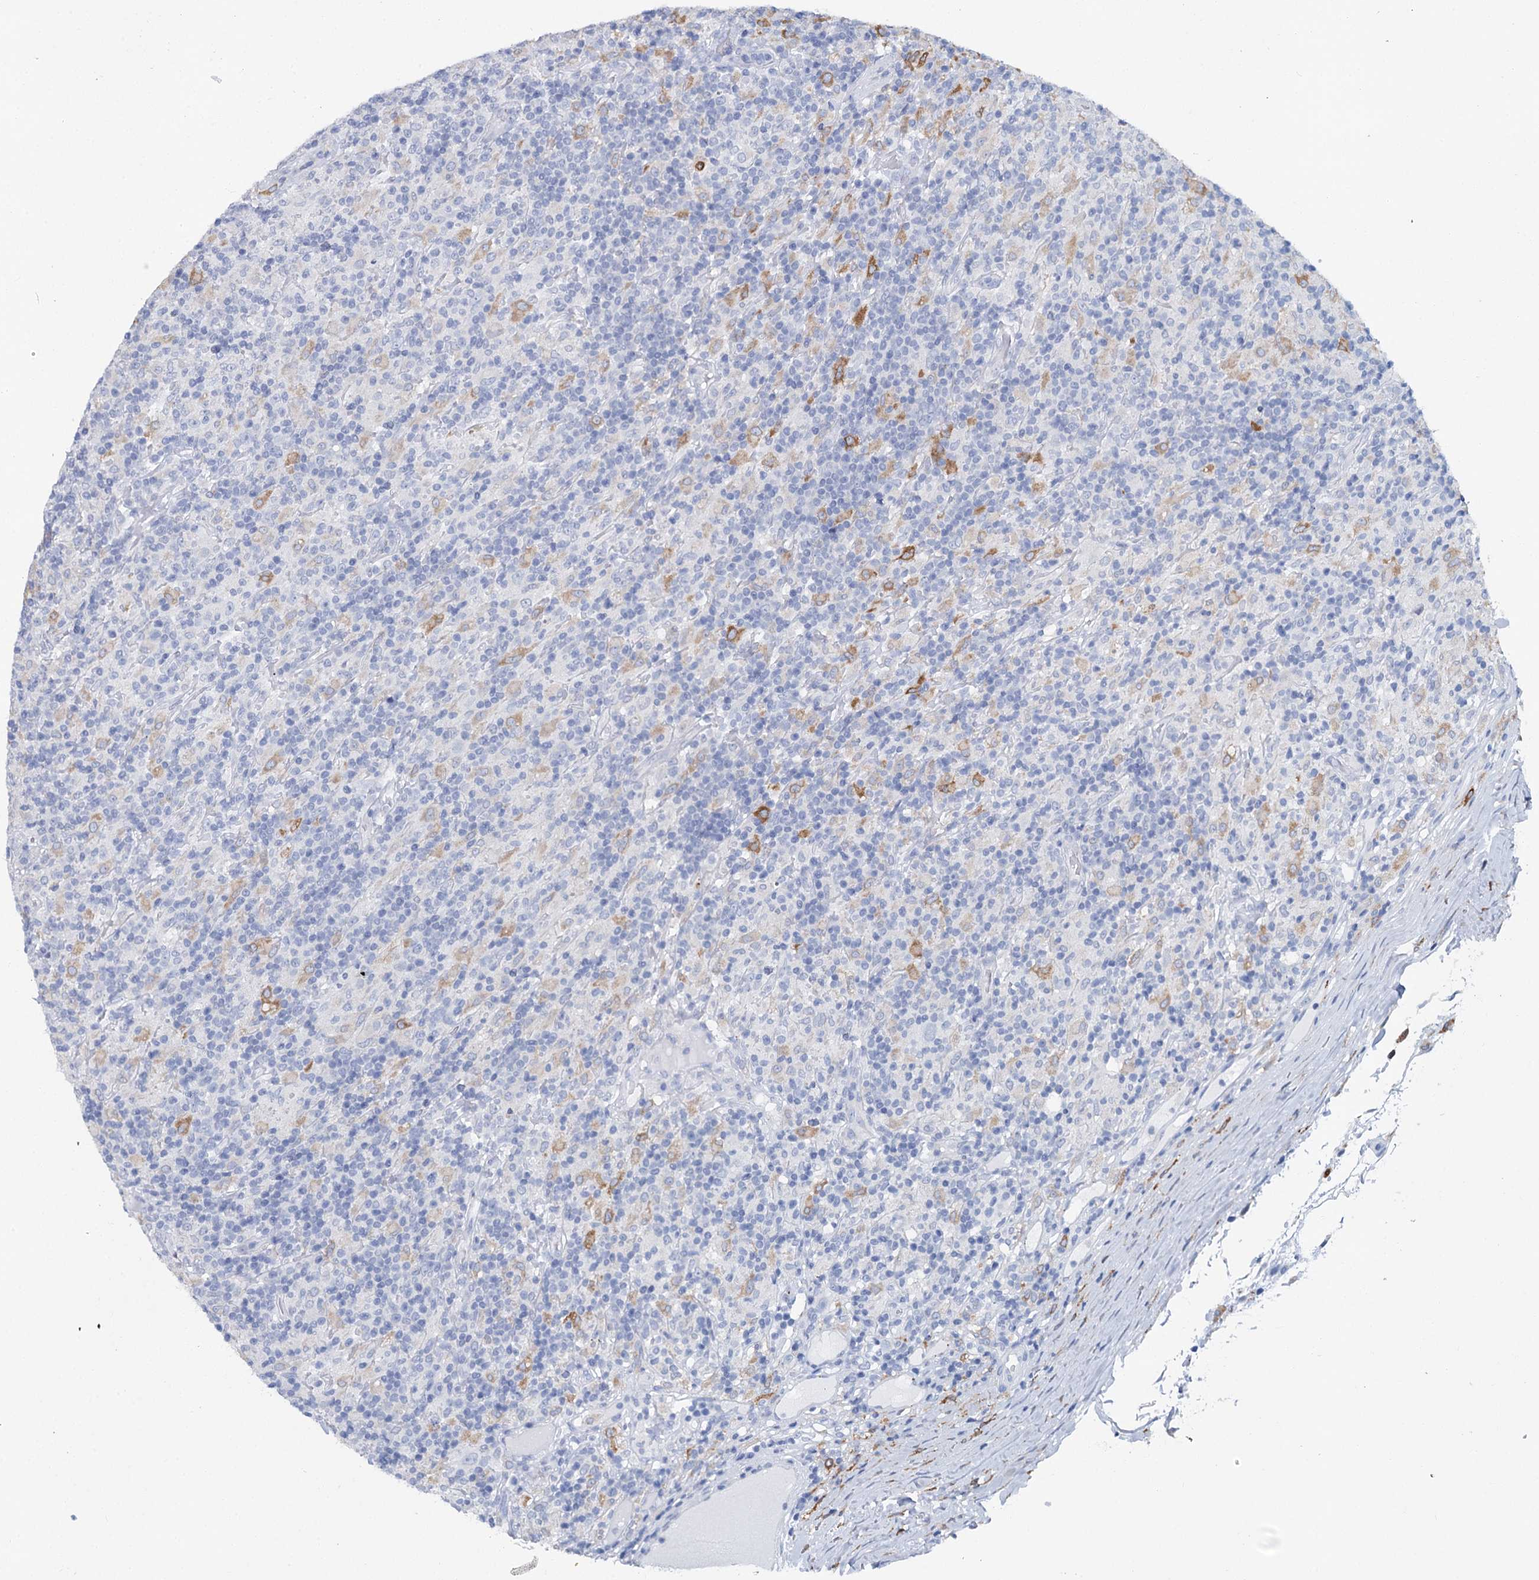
{"staining": {"intensity": "weak", "quantity": ">75%", "location": "cytoplasmic/membranous"}, "tissue": "lymphoma", "cell_type": "Tumor cells", "image_type": "cancer", "snomed": [{"axis": "morphology", "description": "Hodgkin's disease, NOS"}, {"axis": "topography", "description": "Lymph node"}], "caption": "High-magnification brightfield microscopy of Hodgkin's disease stained with DAB (brown) and counterstained with hematoxylin (blue). tumor cells exhibit weak cytoplasmic/membranous positivity is identified in about>75% of cells. The staining is performed using DAB (3,3'-diaminobenzidine) brown chromogen to label protein expression. The nuclei are counter-stained blue using hematoxylin.", "gene": "METTL7B", "patient": {"sex": "male", "age": 70}}